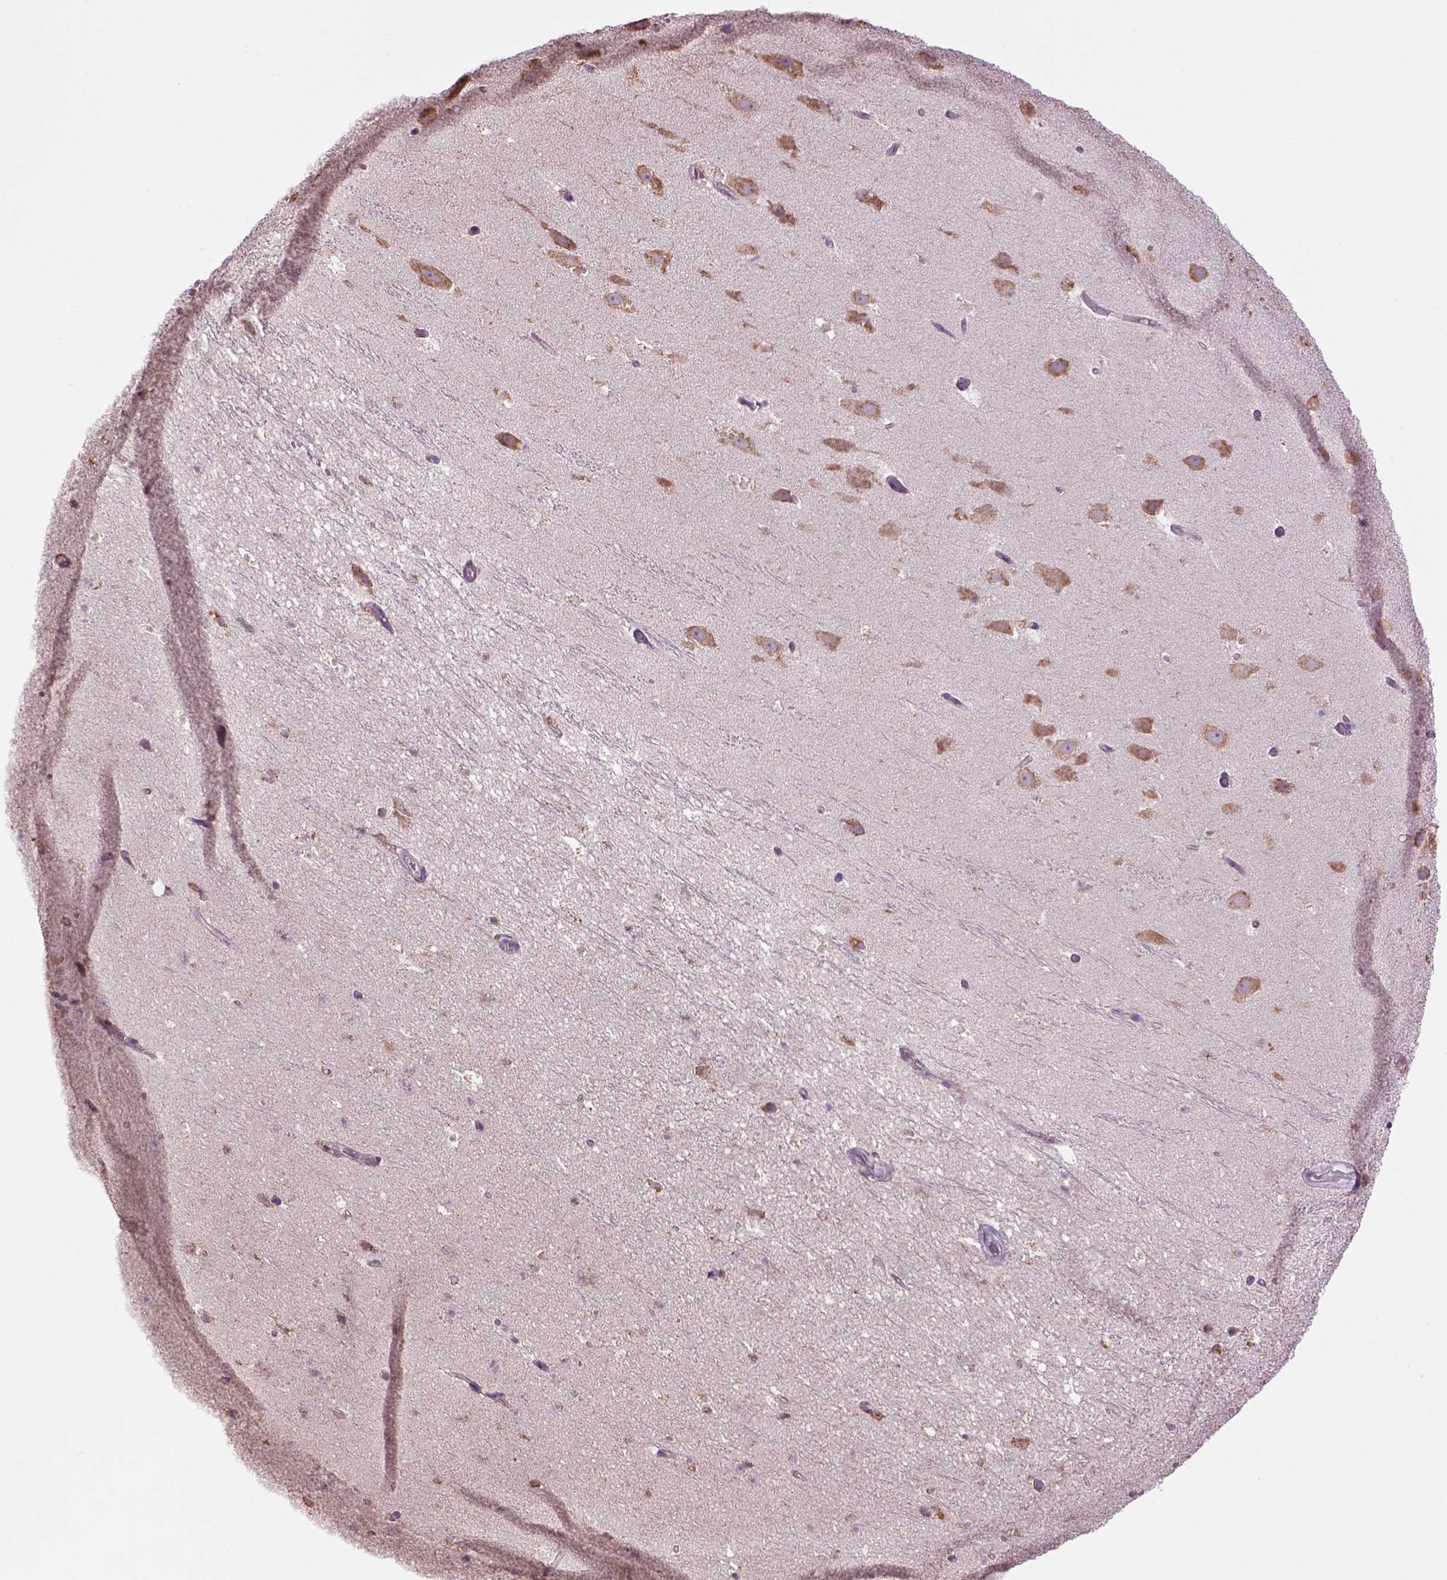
{"staining": {"intensity": "moderate", "quantity": "<25%", "location": "cytoplasmic/membranous"}, "tissue": "hippocampus", "cell_type": "Glial cells", "image_type": "normal", "snomed": [{"axis": "morphology", "description": "Normal tissue, NOS"}, {"axis": "topography", "description": "Hippocampus"}], "caption": "A photomicrograph of human hippocampus stained for a protein demonstrates moderate cytoplasmic/membranous brown staining in glial cells. (Stains: DAB in brown, nuclei in blue, Microscopy: brightfield microscopy at high magnification).", "gene": "PPP2R5E", "patient": {"sex": "male", "age": 26}}